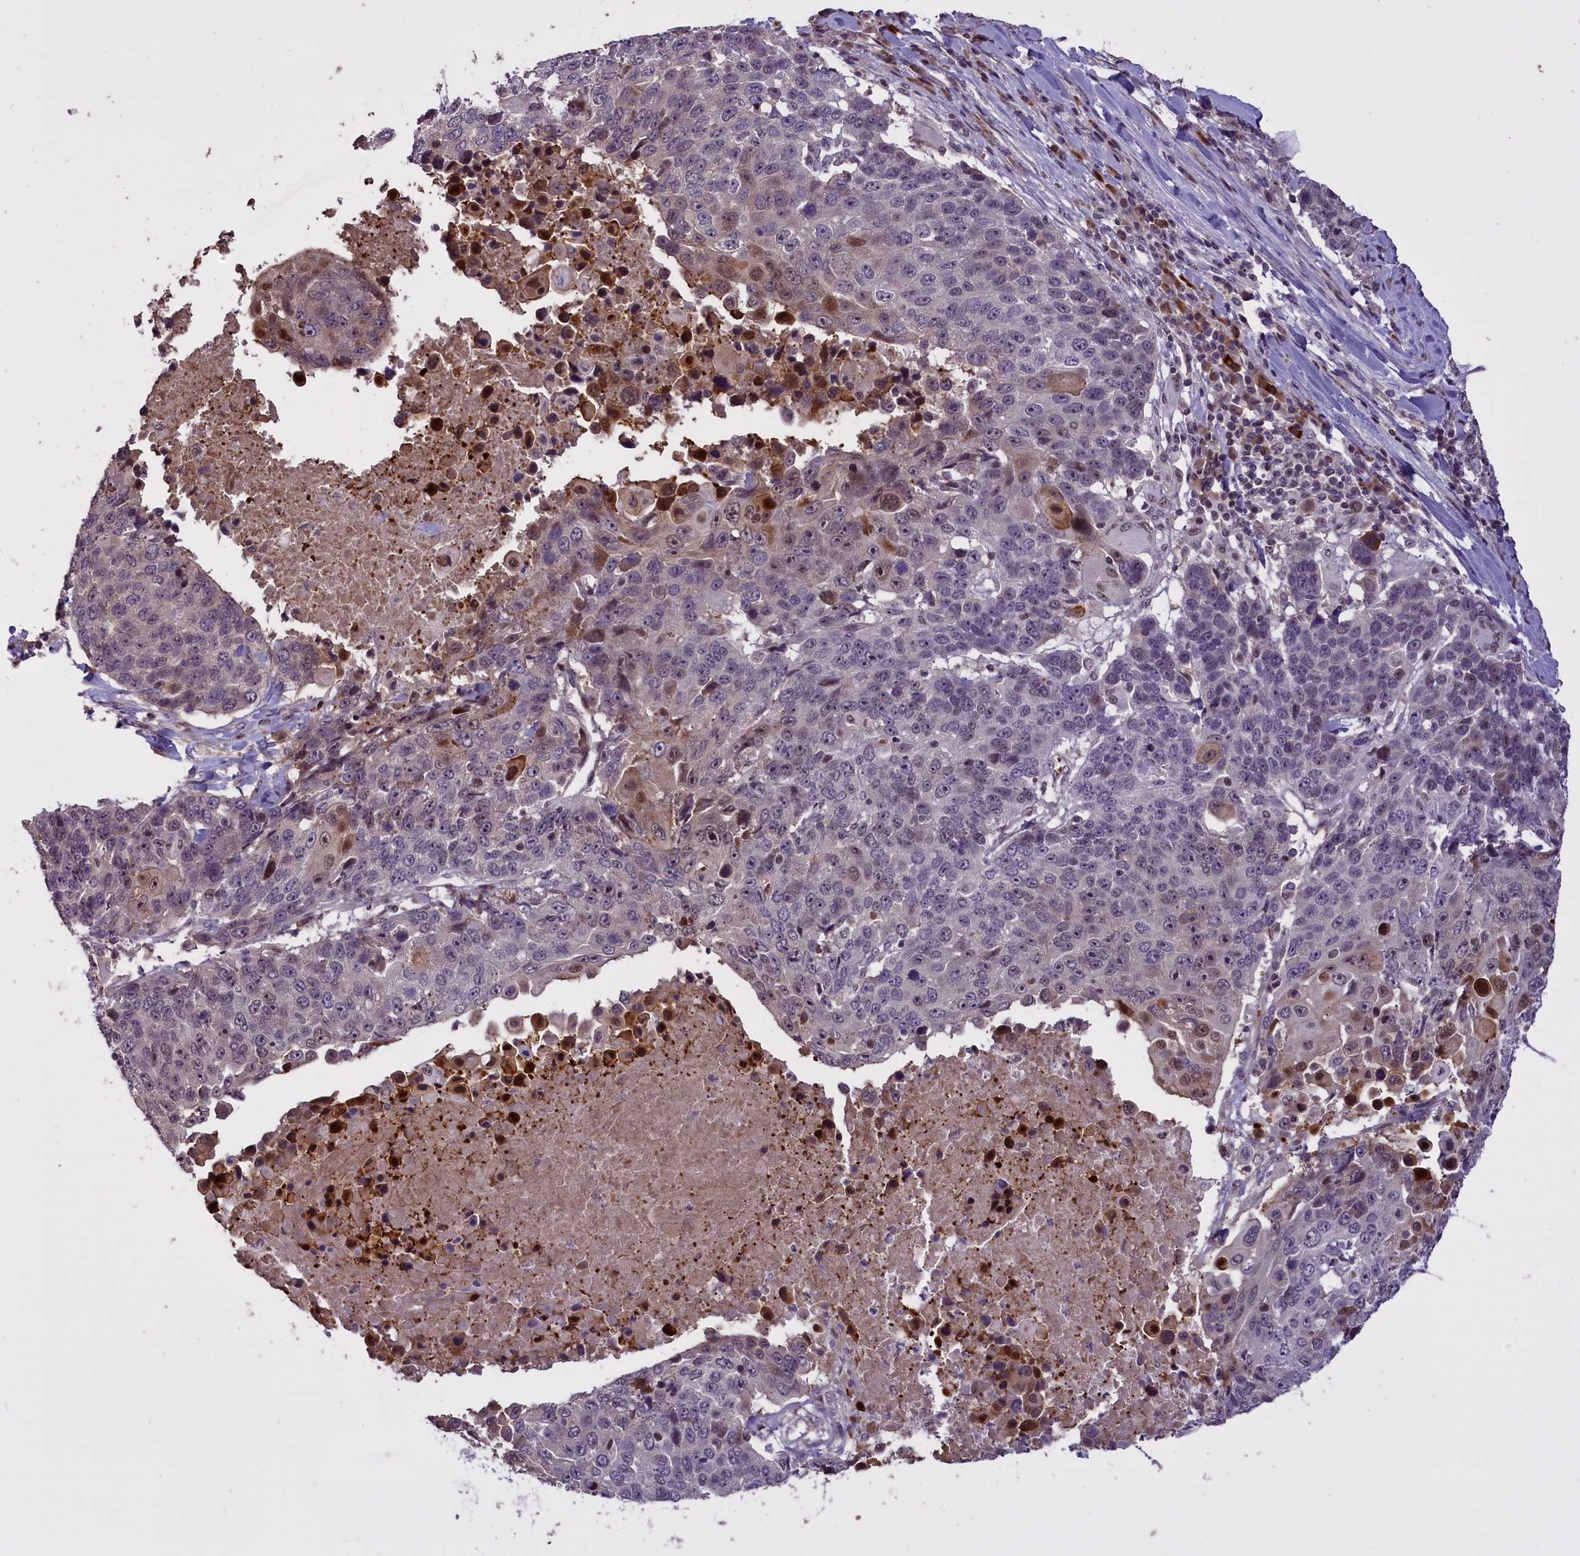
{"staining": {"intensity": "weak", "quantity": "<25%", "location": "nuclear"}, "tissue": "lung cancer", "cell_type": "Tumor cells", "image_type": "cancer", "snomed": [{"axis": "morphology", "description": "Squamous cell carcinoma, NOS"}, {"axis": "topography", "description": "Lung"}], "caption": "This photomicrograph is of lung cancer stained with IHC to label a protein in brown with the nuclei are counter-stained blue. There is no staining in tumor cells. The staining is performed using DAB brown chromogen with nuclei counter-stained in using hematoxylin.", "gene": "ENHO", "patient": {"sex": "male", "age": 66}}